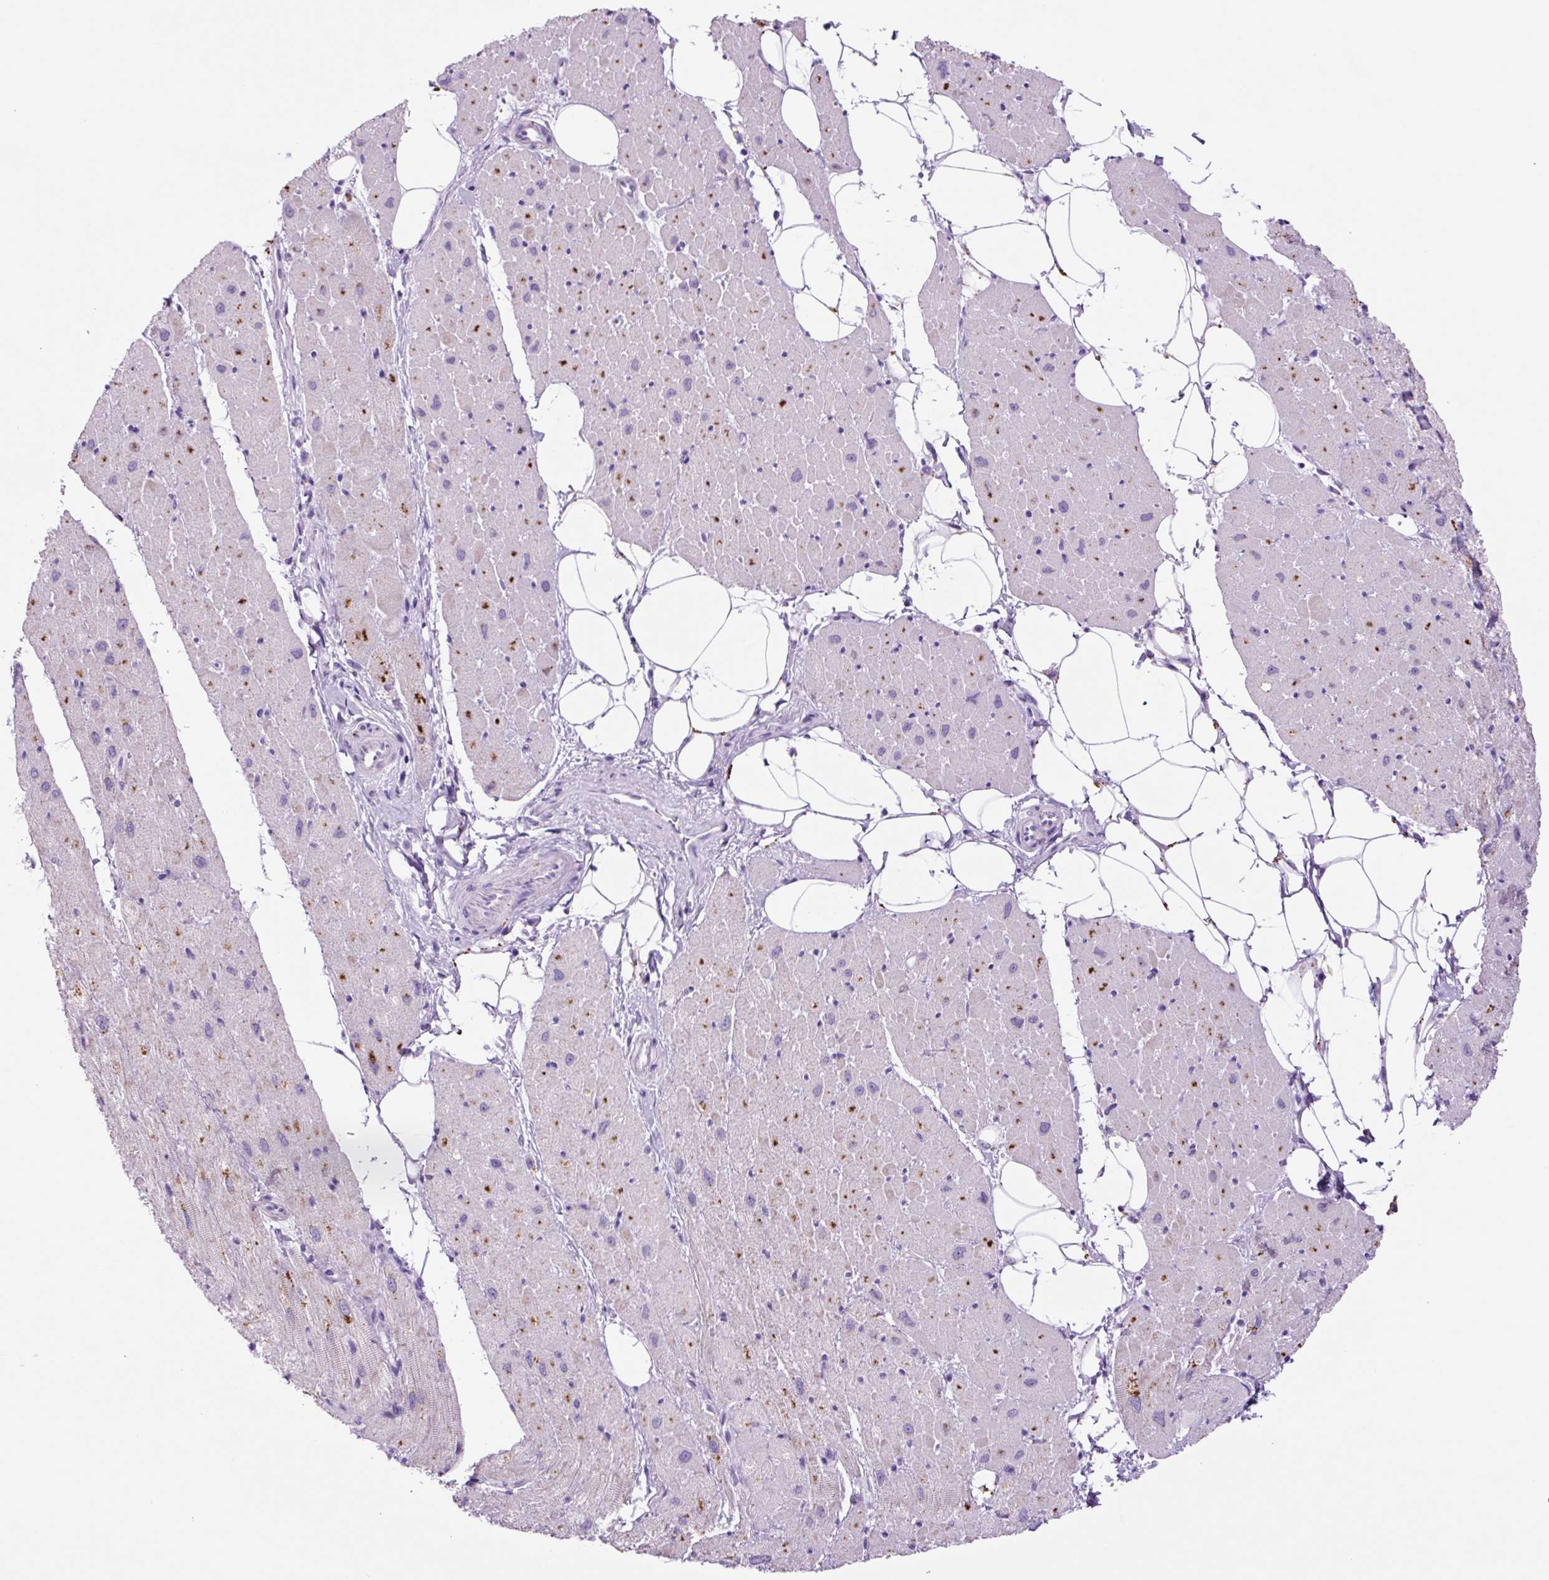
{"staining": {"intensity": "negative", "quantity": "none", "location": "none"}, "tissue": "heart muscle", "cell_type": "Cardiomyocytes", "image_type": "normal", "snomed": [{"axis": "morphology", "description": "Normal tissue, NOS"}, {"axis": "topography", "description": "Heart"}], "caption": "DAB immunohistochemical staining of unremarkable human heart muscle reveals no significant staining in cardiomyocytes. (Brightfield microscopy of DAB immunohistochemistry at high magnification).", "gene": "LCN10", "patient": {"sex": "male", "age": 62}}